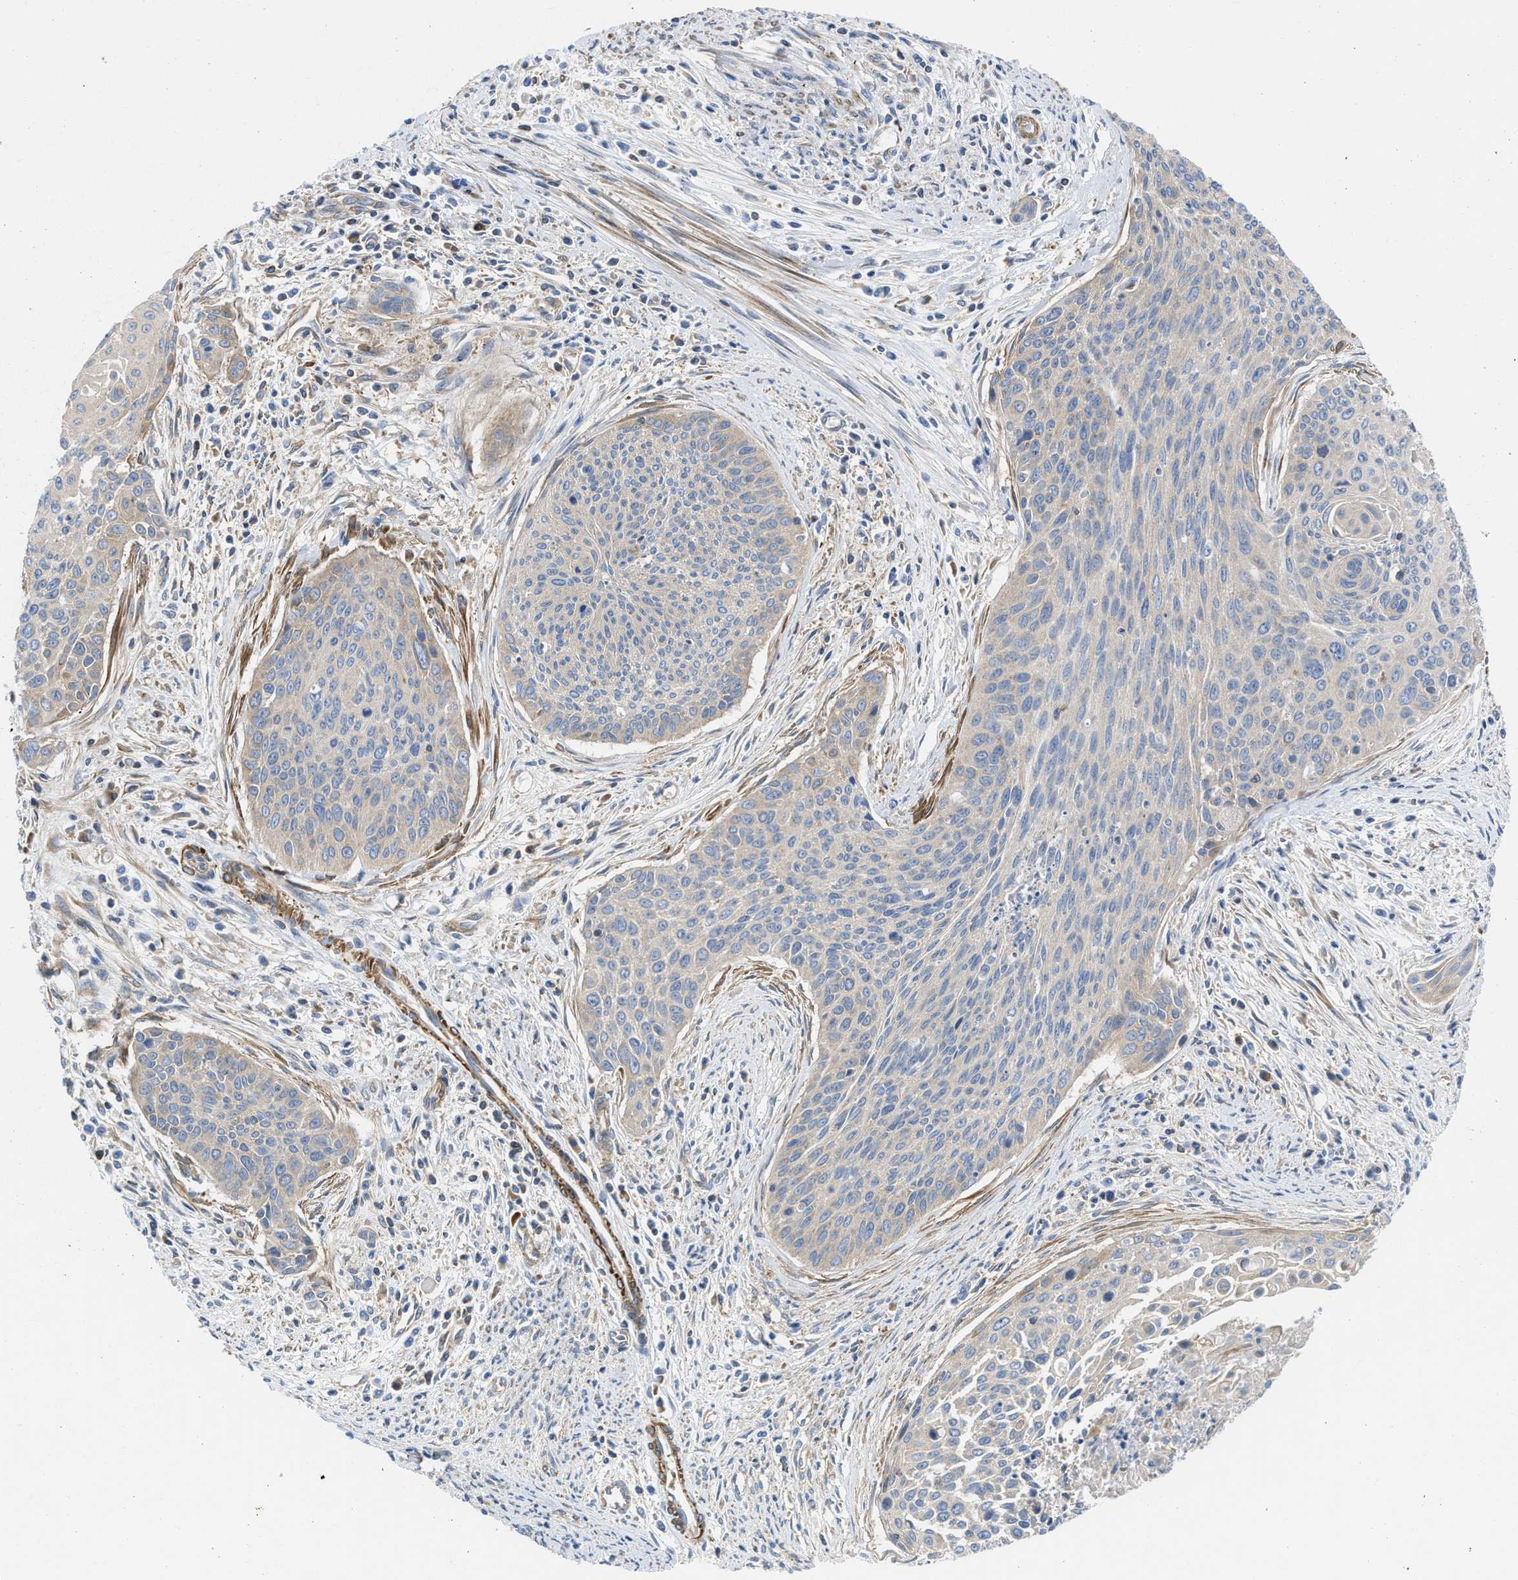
{"staining": {"intensity": "weak", "quantity": "25%-75%", "location": "cytoplasmic/membranous"}, "tissue": "cervical cancer", "cell_type": "Tumor cells", "image_type": "cancer", "snomed": [{"axis": "morphology", "description": "Squamous cell carcinoma, NOS"}, {"axis": "topography", "description": "Cervix"}], "caption": "IHC of cervical squamous cell carcinoma shows low levels of weak cytoplasmic/membranous staining in approximately 25%-75% of tumor cells.", "gene": "CHKB", "patient": {"sex": "female", "age": 55}}